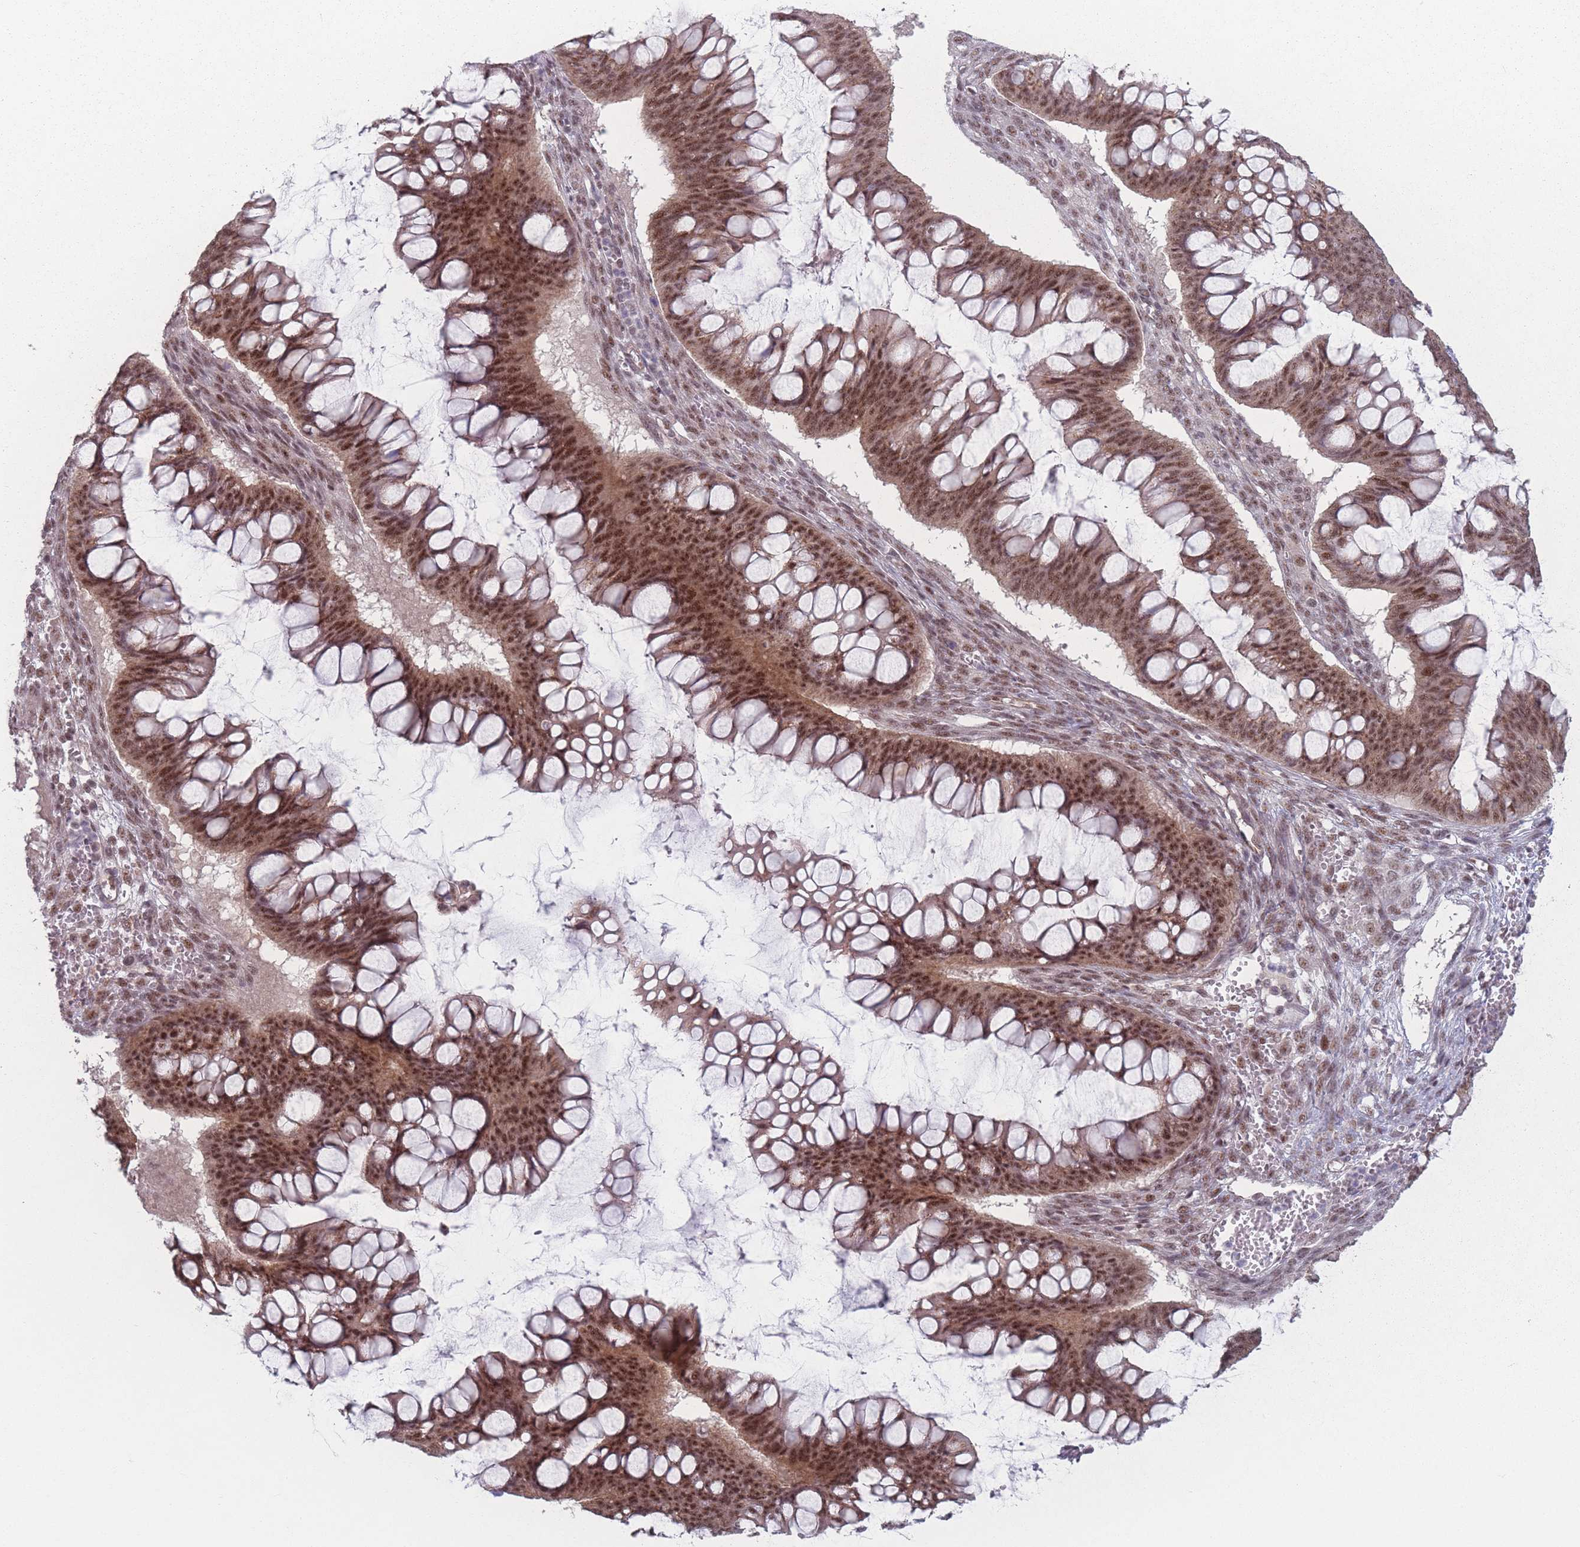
{"staining": {"intensity": "moderate", "quantity": ">75%", "location": "nuclear"}, "tissue": "ovarian cancer", "cell_type": "Tumor cells", "image_type": "cancer", "snomed": [{"axis": "morphology", "description": "Cystadenocarcinoma, mucinous, NOS"}, {"axis": "topography", "description": "Ovary"}], "caption": "Mucinous cystadenocarcinoma (ovarian) was stained to show a protein in brown. There is medium levels of moderate nuclear expression in approximately >75% of tumor cells. (DAB = brown stain, brightfield microscopy at high magnification).", "gene": "ZC3H14", "patient": {"sex": "female", "age": 73}}